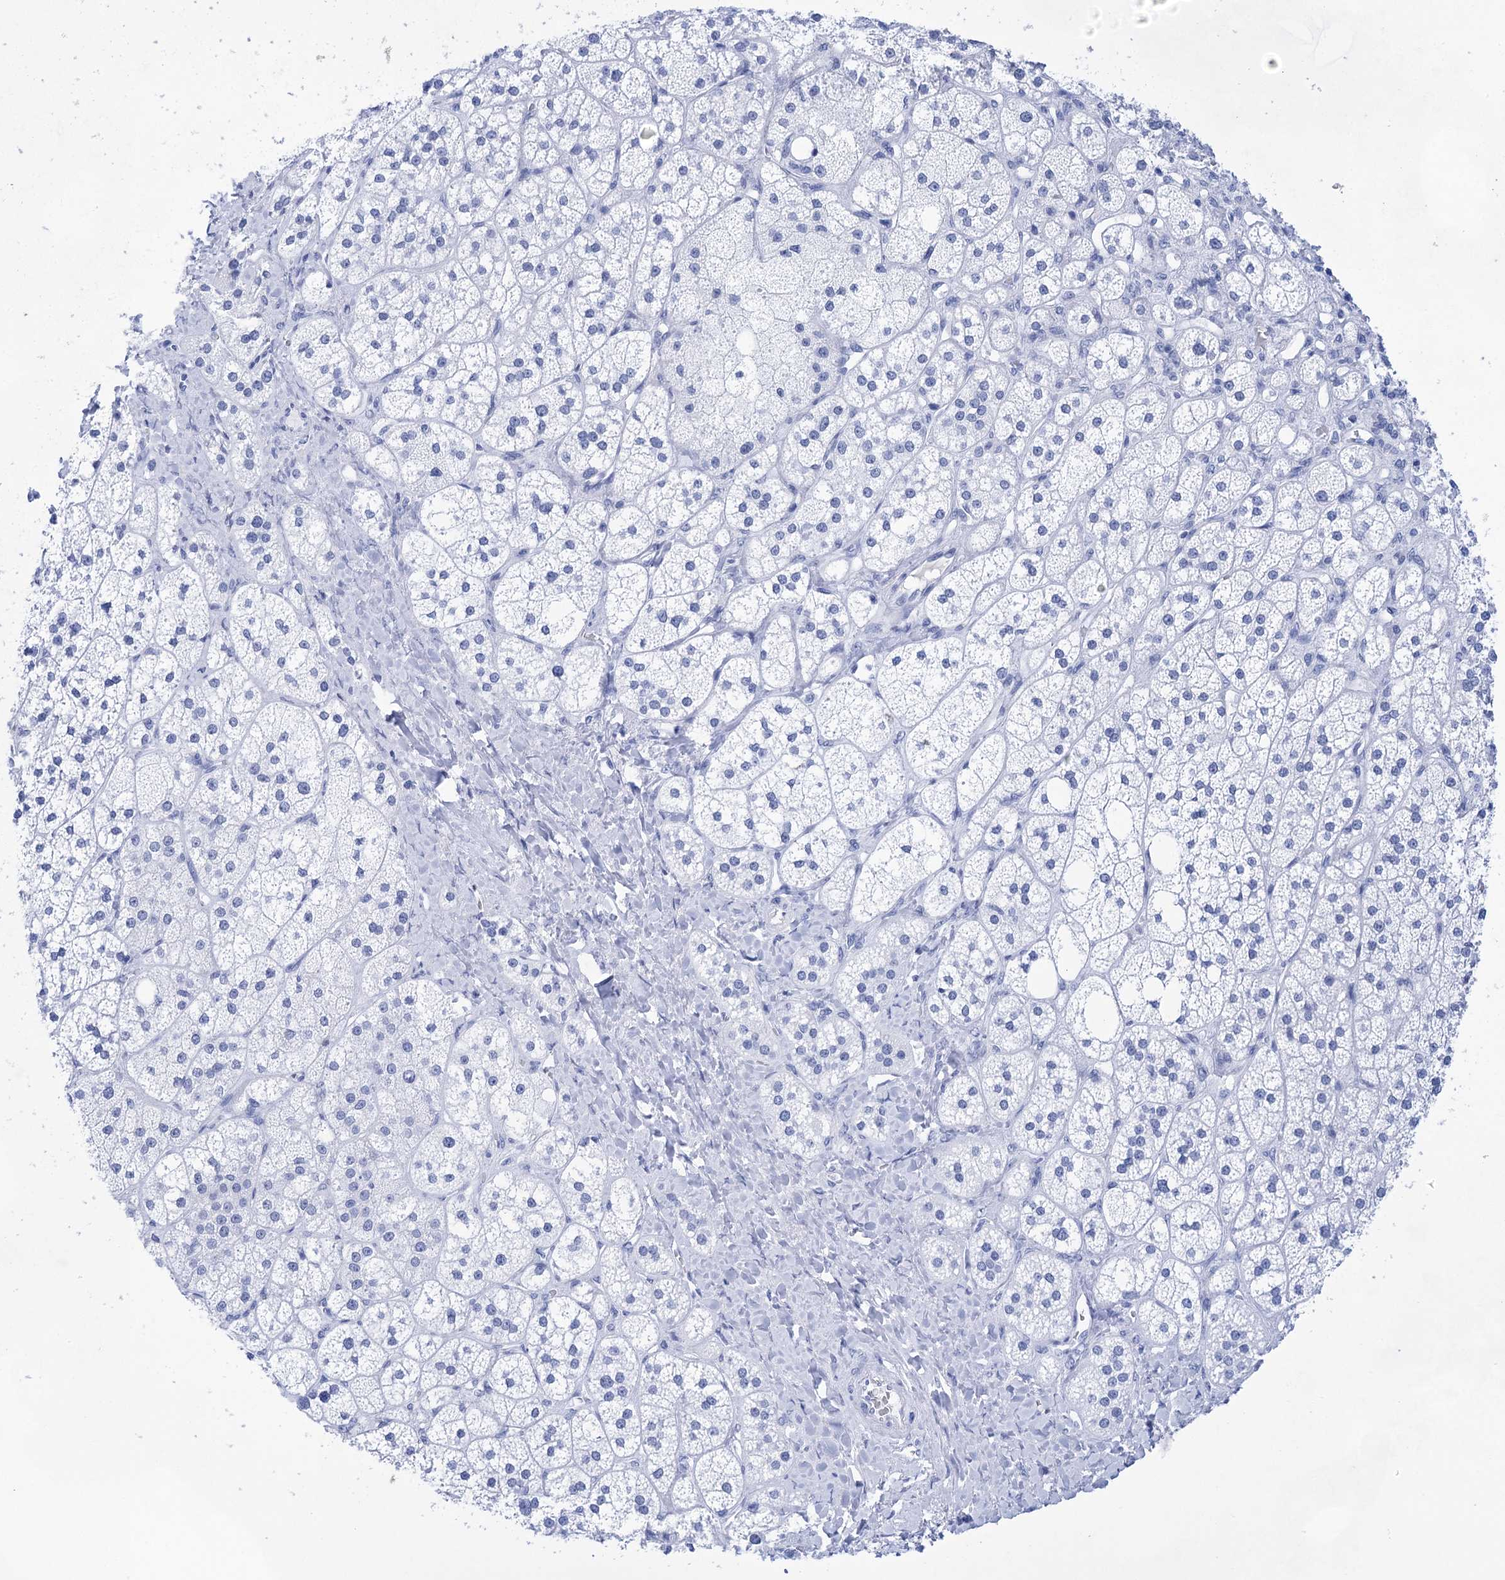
{"staining": {"intensity": "negative", "quantity": "none", "location": "none"}, "tissue": "adrenal gland", "cell_type": "Glandular cells", "image_type": "normal", "snomed": [{"axis": "morphology", "description": "Normal tissue, NOS"}, {"axis": "topography", "description": "Adrenal gland"}], "caption": "IHC photomicrograph of unremarkable adrenal gland: human adrenal gland stained with DAB exhibits no significant protein staining in glandular cells. Brightfield microscopy of IHC stained with DAB (brown) and hematoxylin (blue), captured at high magnification.", "gene": "LALBA", "patient": {"sex": "male", "age": 61}}